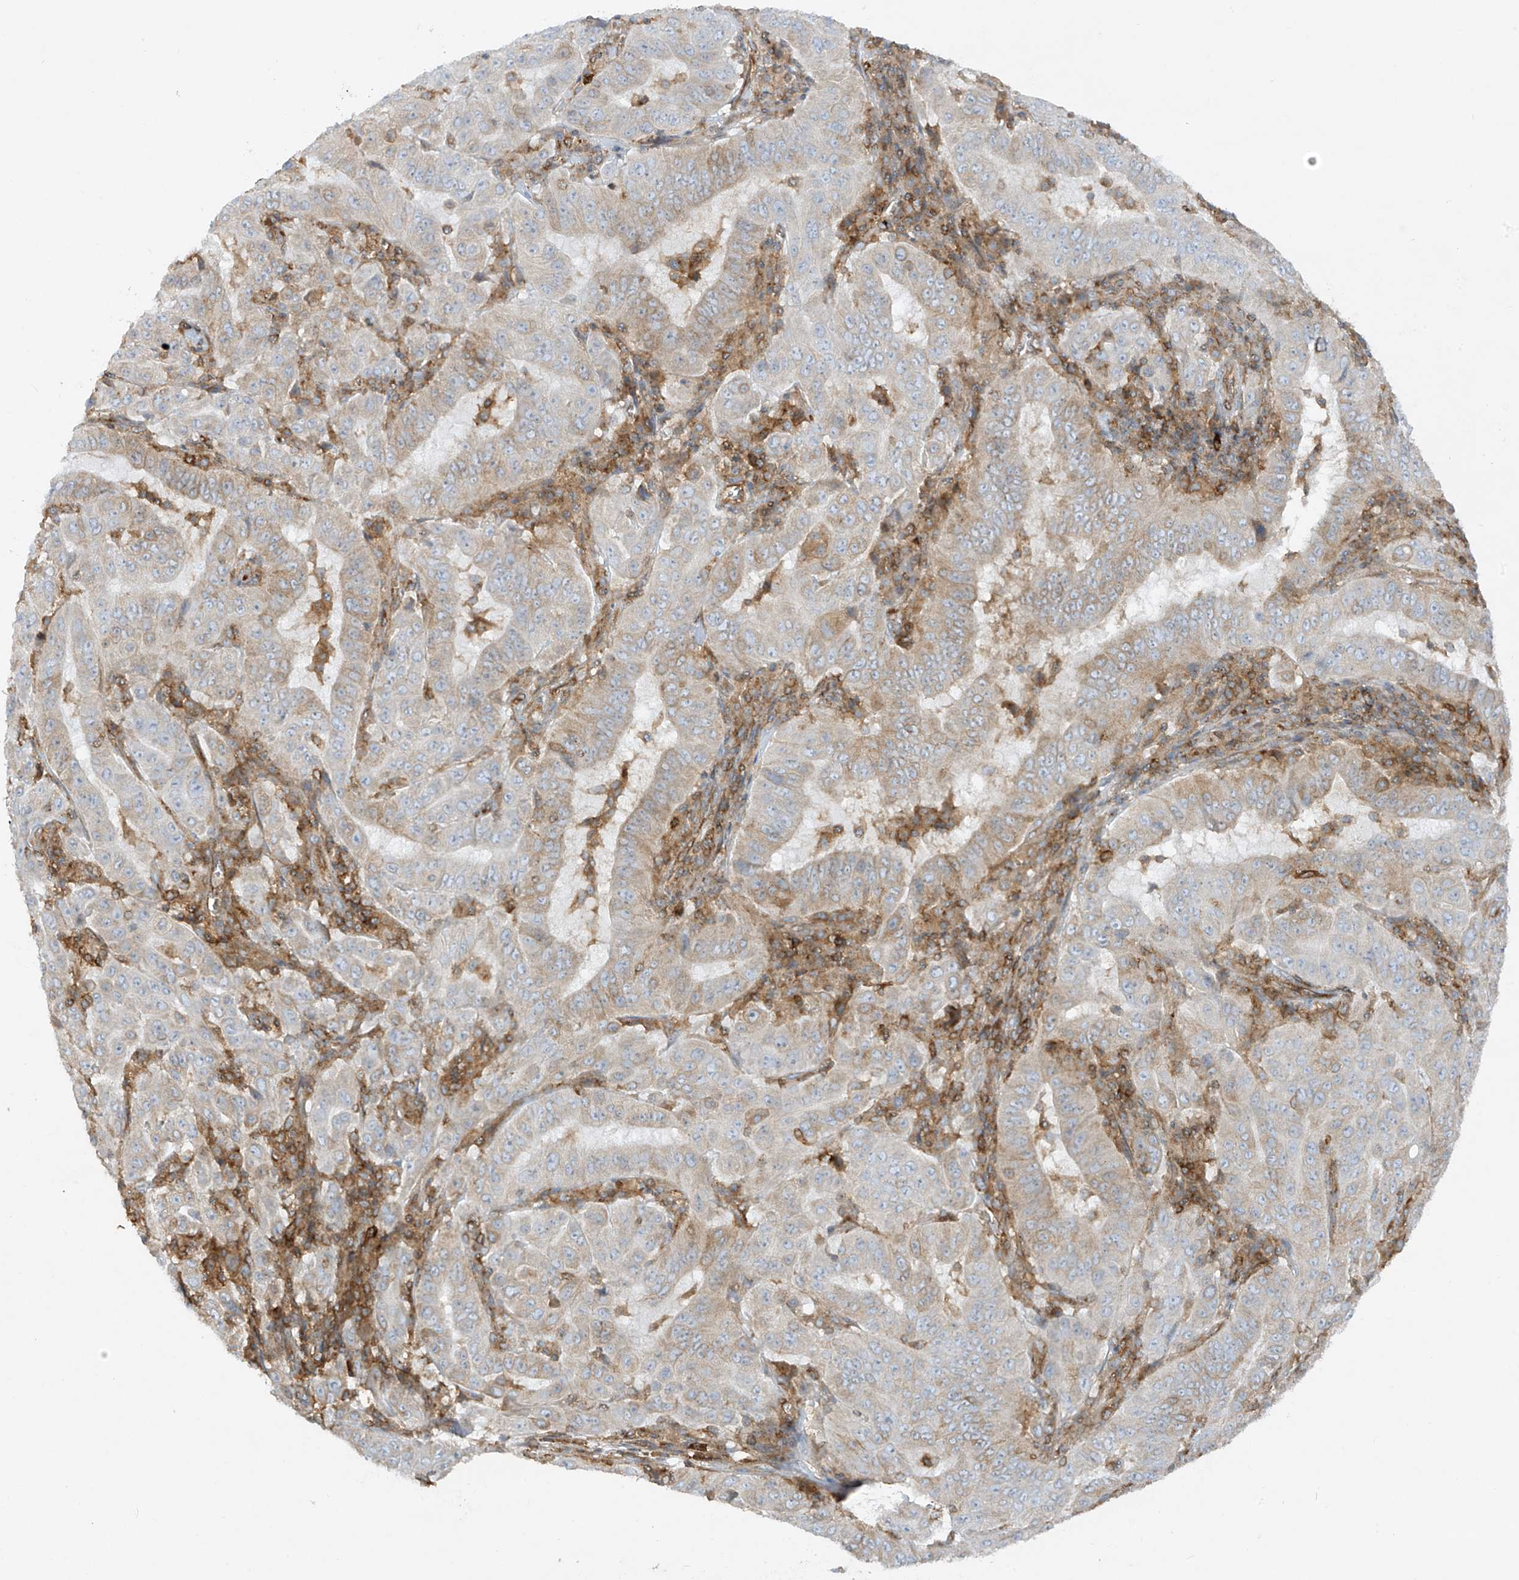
{"staining": {"intensity": "weak", "quantity": "25%-75%", "location": "cytoplasmic/membranous"}, "tissue": "pancreatic cancer", "cell_type": "Tumor cells", "image_type": "cancer", "snomed": [{"axis": "morphology", "description": "Adenocarcinoma, NOS"}, {"axis": "topography", "description": "Pancreas"}], "caption": "Immunohistochemical staining of human pancreatic cancer exhibits low levels of weak cytoplasmic/membranous protein expression in approximately 25%-75% of tumor cells.", "gene": "HLA-E", "patient": {"sex": "male", "age": 63}}